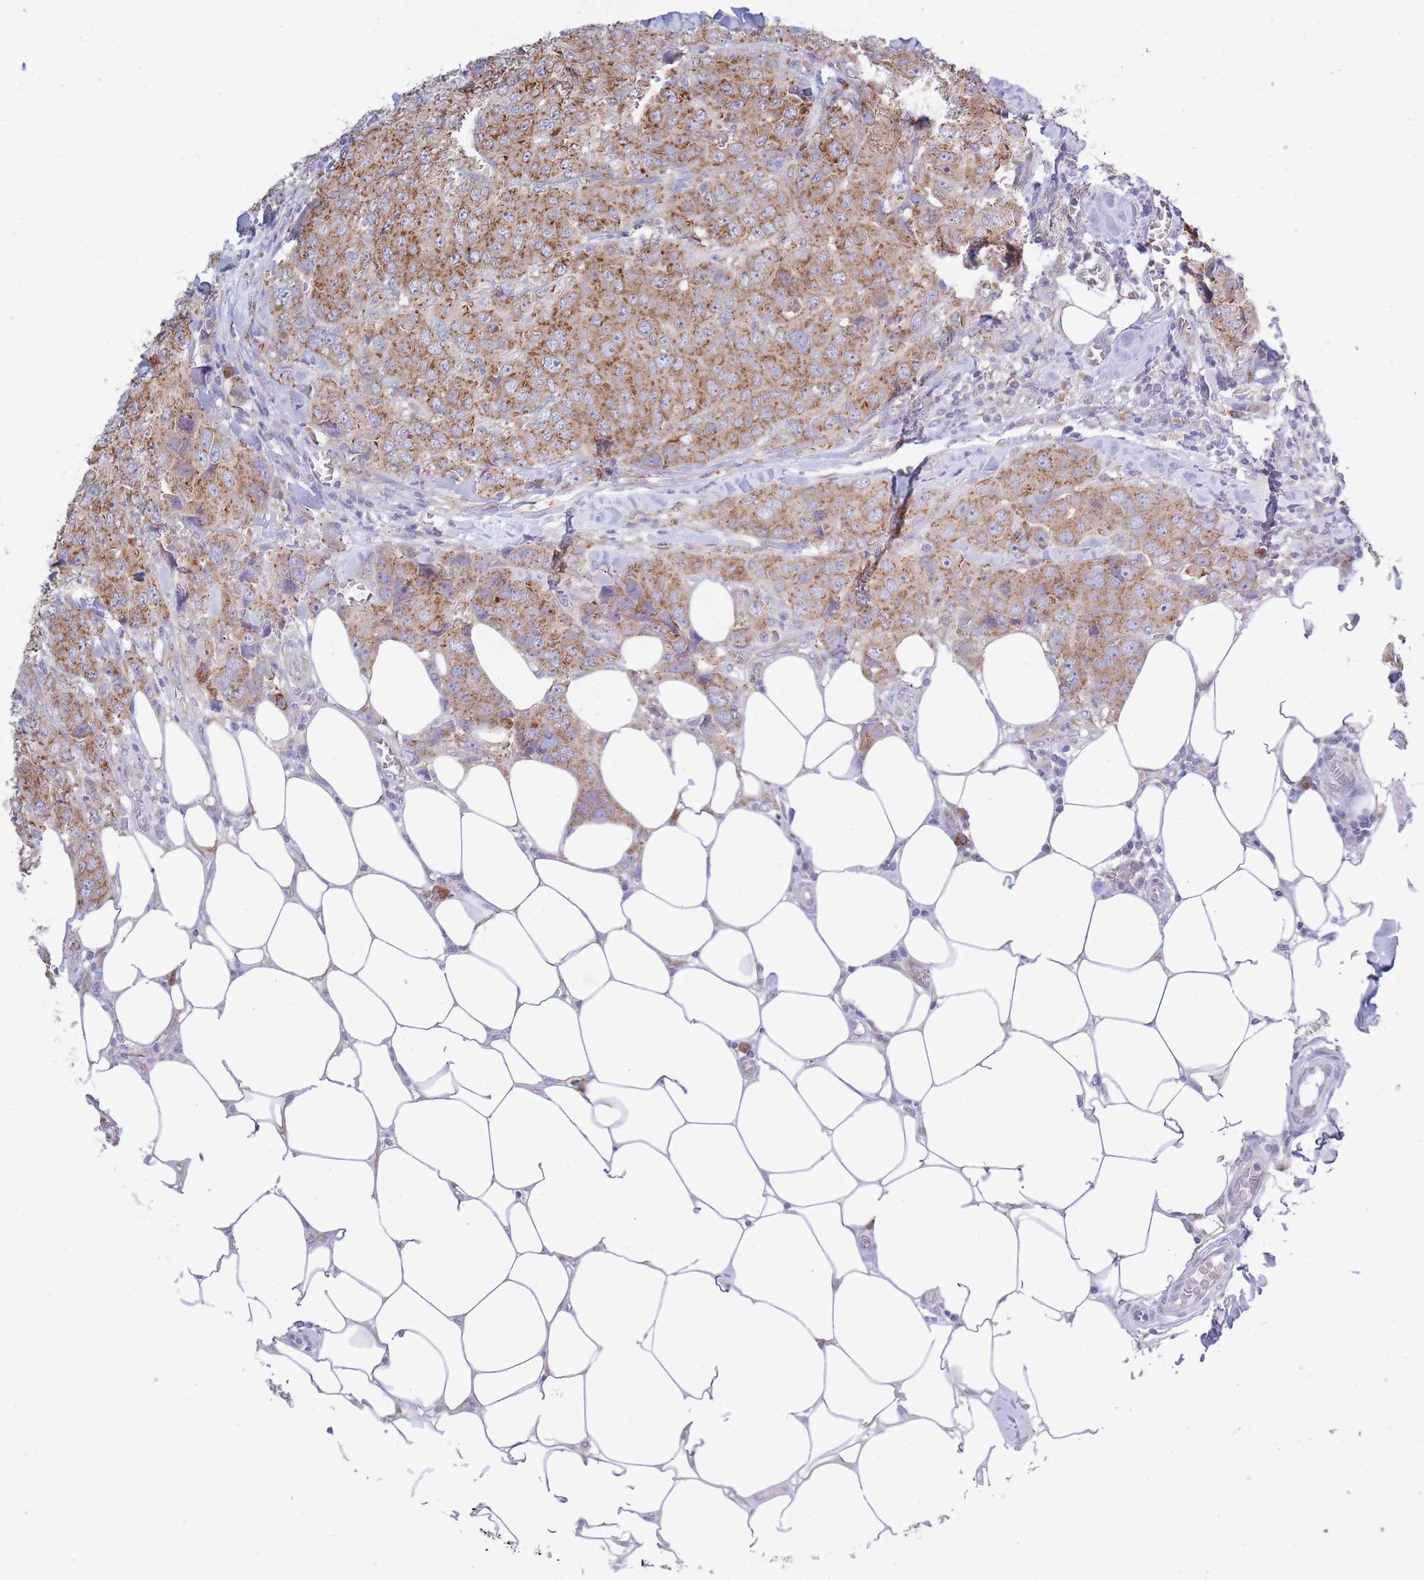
{"staining": {"intensity": "moderate", "quantity": ">75%", "location": "cytoplasmic/membranous"}, "tissue": "breast cancer", "cell_type": "Tumor cells", "image_type": "cancer", "snomed": [{"axis": "morphology", "description": "Duct carcinoma"}, {"axis": "topography", "description": "Breast"}], "caption": "An image of human infiltrating ductal carcinoma (breast) stained for a protein displays moderate cytoplasmic/membranous brown staining in tumor cells.", "gene": "COPG2", "patient": {"sex": "female", "age": 43}}